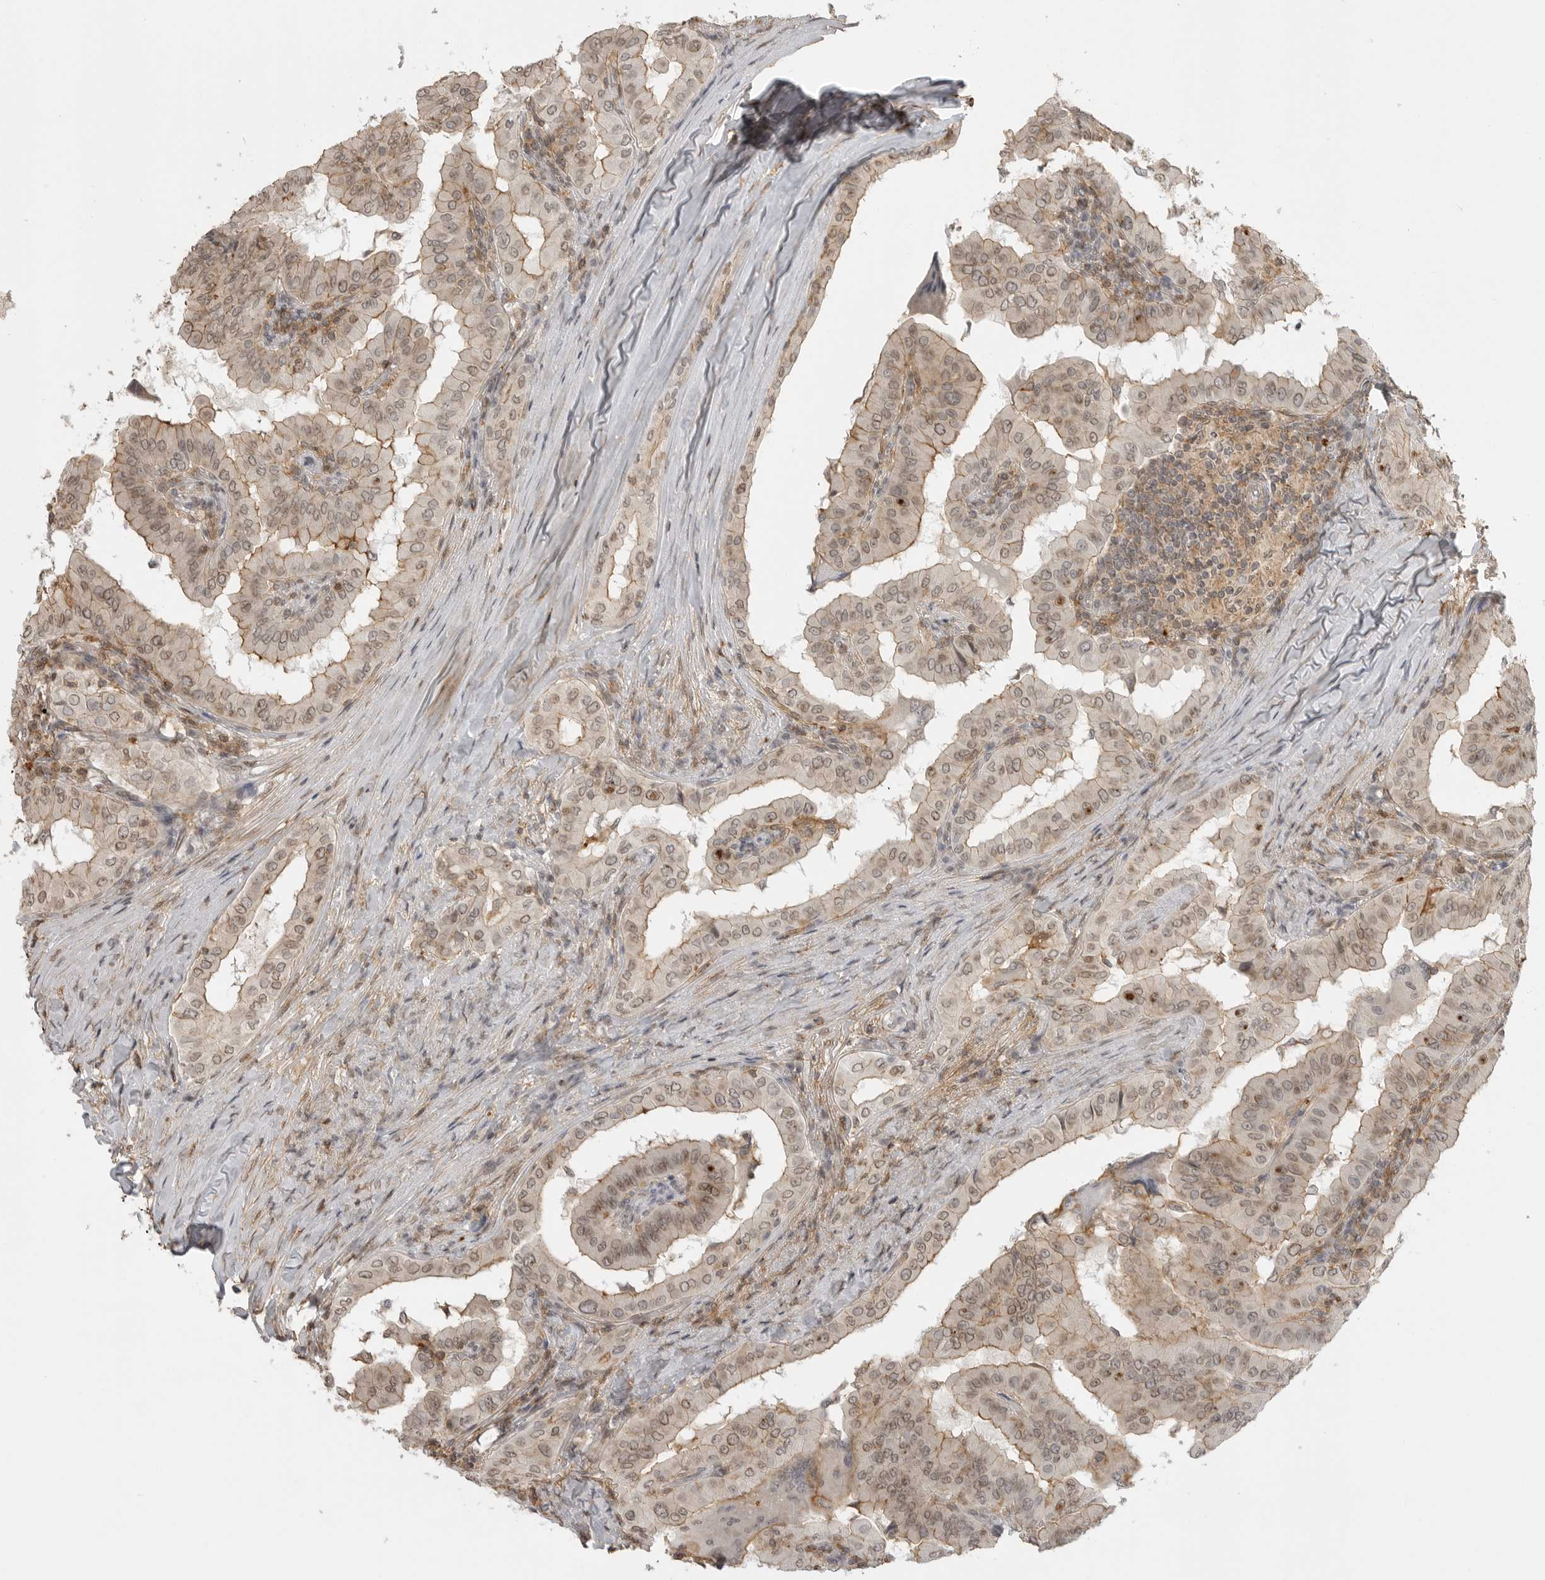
{"staining": {"intensity": "weak", "quantity": "25%-75%", "location": "cytoplasmic/membranous,nuclear"}, "tissue": "thyroid cancer", "cell_type": "Tumor cells", "image_type": "cancer", "snomed": [{"axis": "morphology", "description": "Papillary adenocarcinoma, NOS"}, {"axis": "topography", "description": "Thyroid gland"}], "caption": "Thyroid cancer stained with DAB immunohistochemistry exhibits low levels of weak cytoplasmic/membranous and nuclear staining in about 25%-75% of tumor cells.", "gene": "GPC2", "patient": {"sex": "male", "age": 33}}